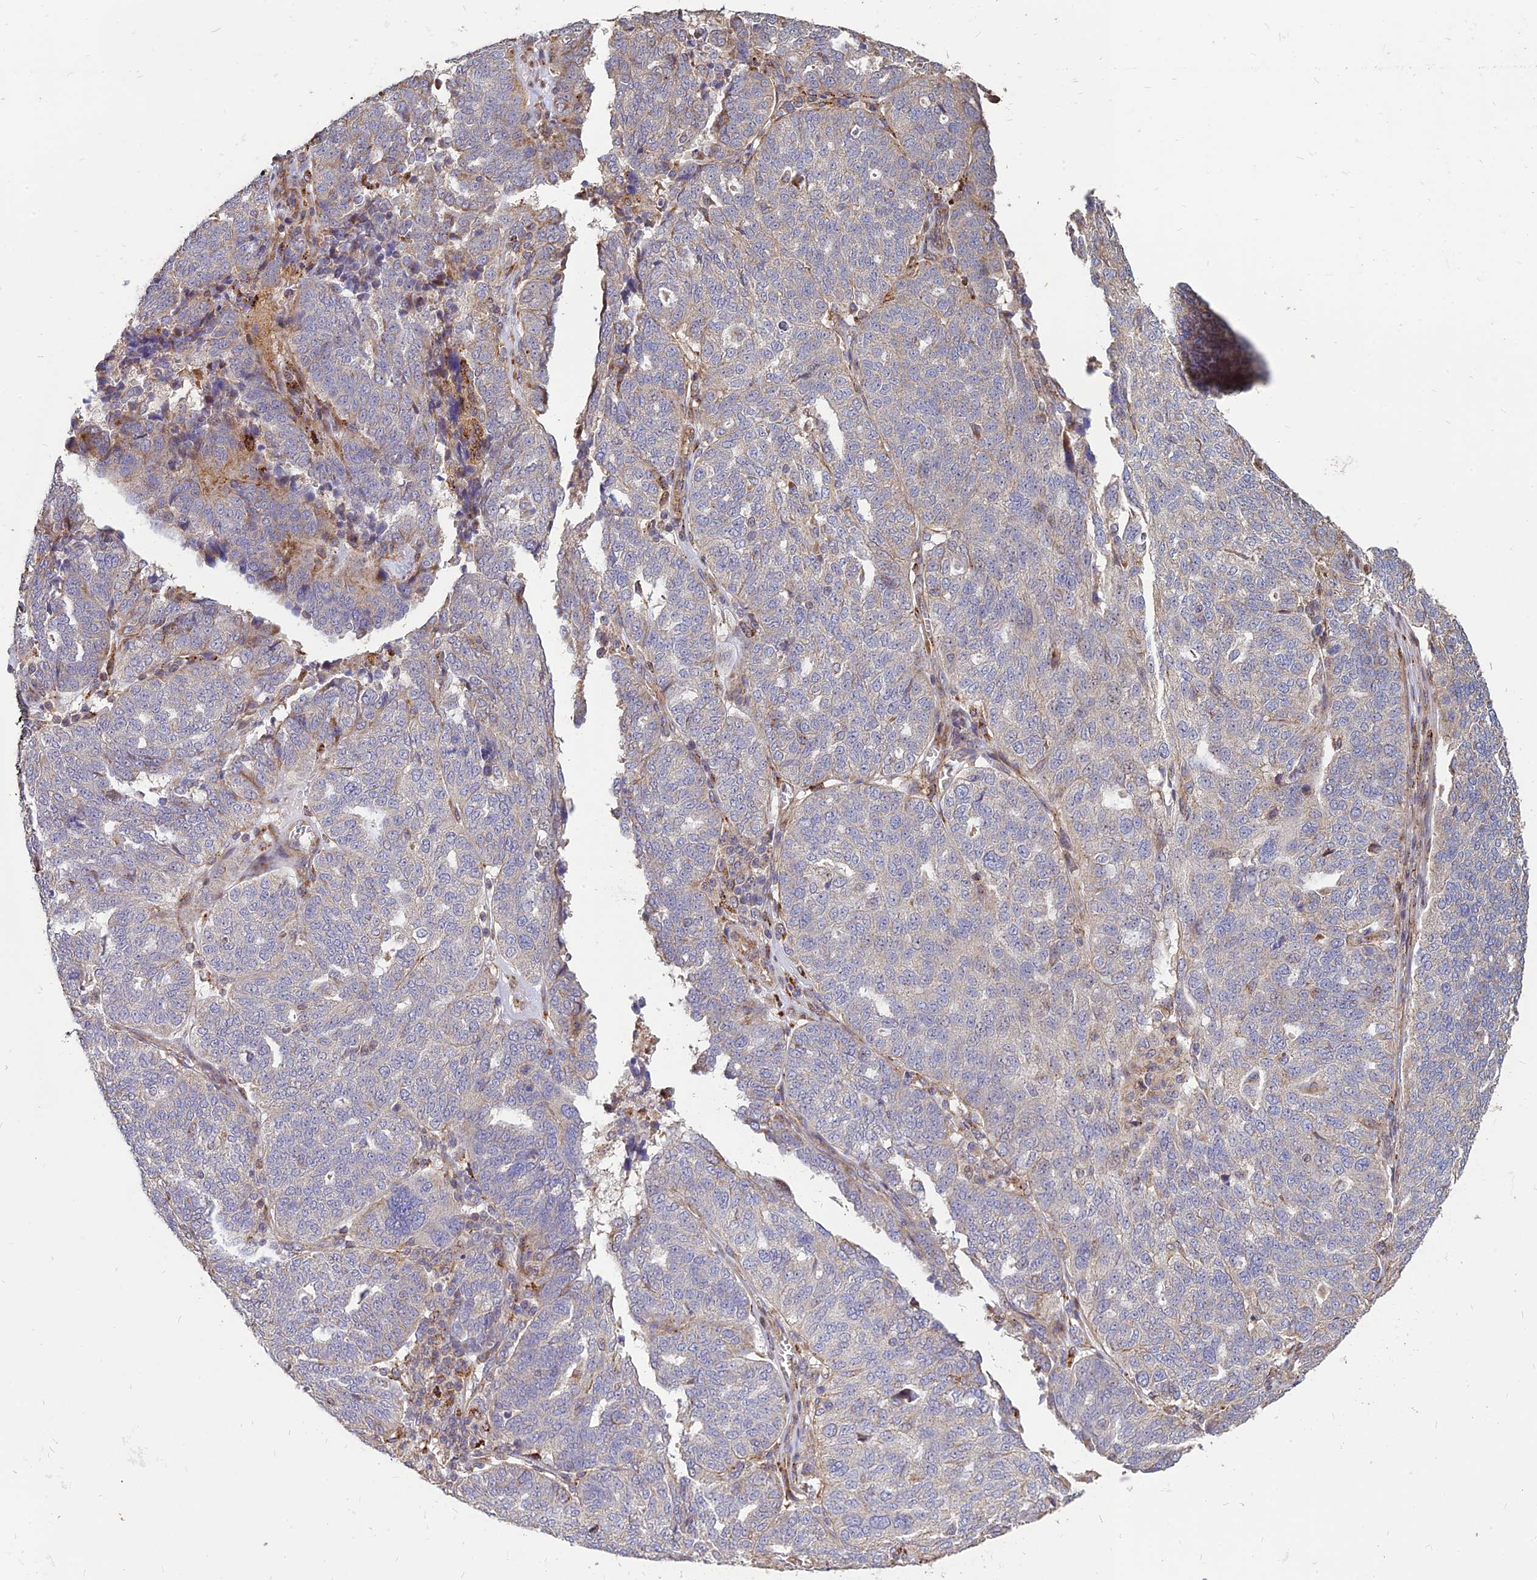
{"staining": {"intensity": "negative", "quantity": "none", "location": "none"}, "tissue": "ovarian cancer", "cell_type": "Tumor cells", "image_type": "cancer", "snomed": [{"axis": "morphology", "description": "Cystadenocarcinoma, serous, NOS"}, {"axis": "topography", "description": "Ovary"}], "caption": "High power microscopy histopathology image of an IHC histopathology image of ovarian cancer, revealing no significant positivity in tumor cells.", "gene": "ST3GAL6", "patient": {"sex": "female", "age": 59}}